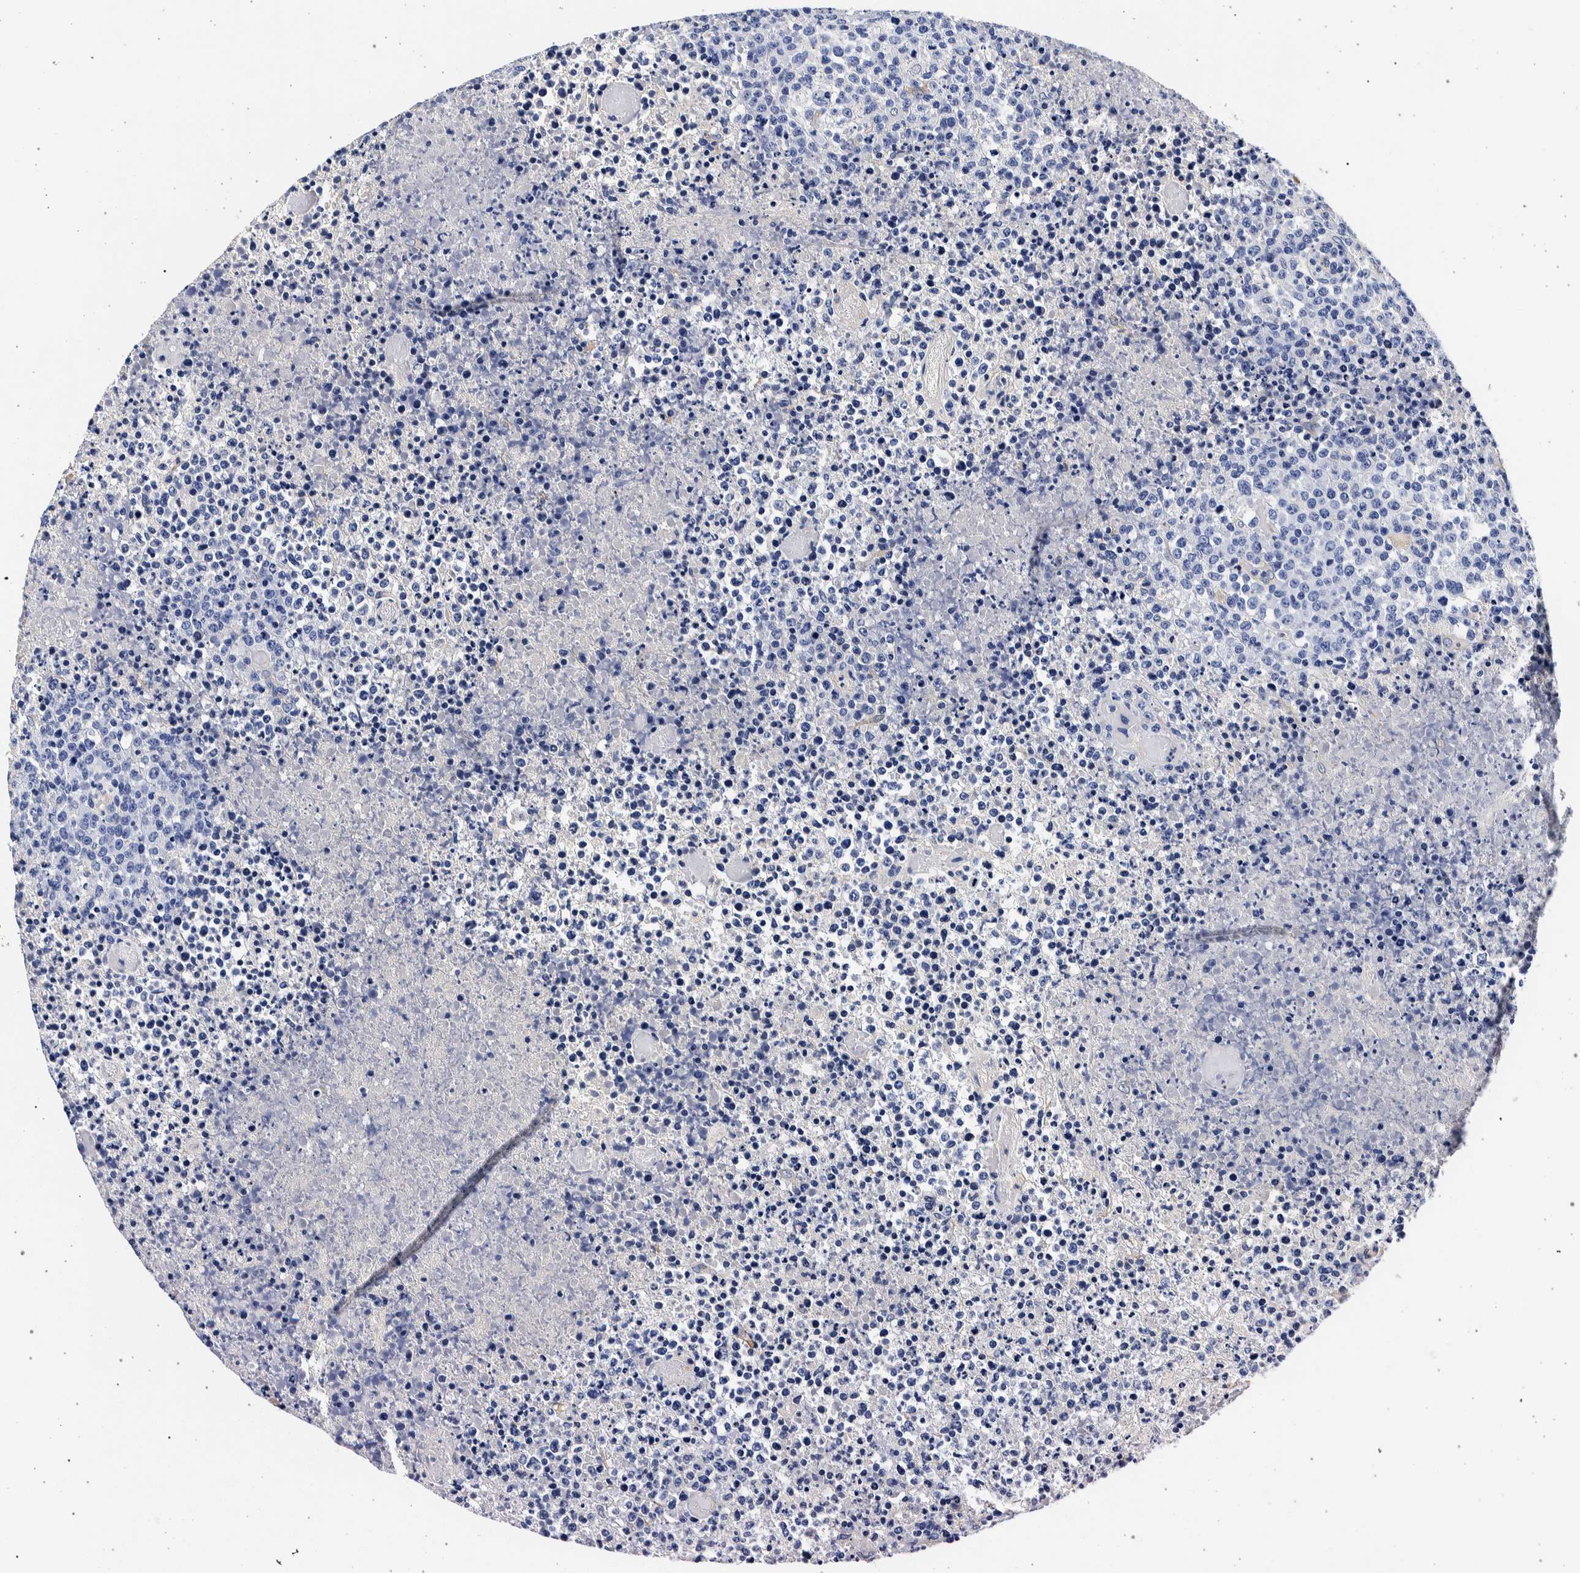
{"staining": {"intensity": "negative", "quantity": "none", "location": "none"}, "tissue": "lymphoma", "cell_type": "Tumor cells", "image_type": "cancer", "snomed": [{"axis": "morphology", "description": "Malignant lymphoma, non-Hodgkin's type, High grade"}, {"axis": "topography", "description": "Lymph node"}], "caption": "The photomicrograph reveals no staining of tumor cells in lymphoma.", "gene": "NIBAN2", "patient": {"sex": "male", "age": 13}}